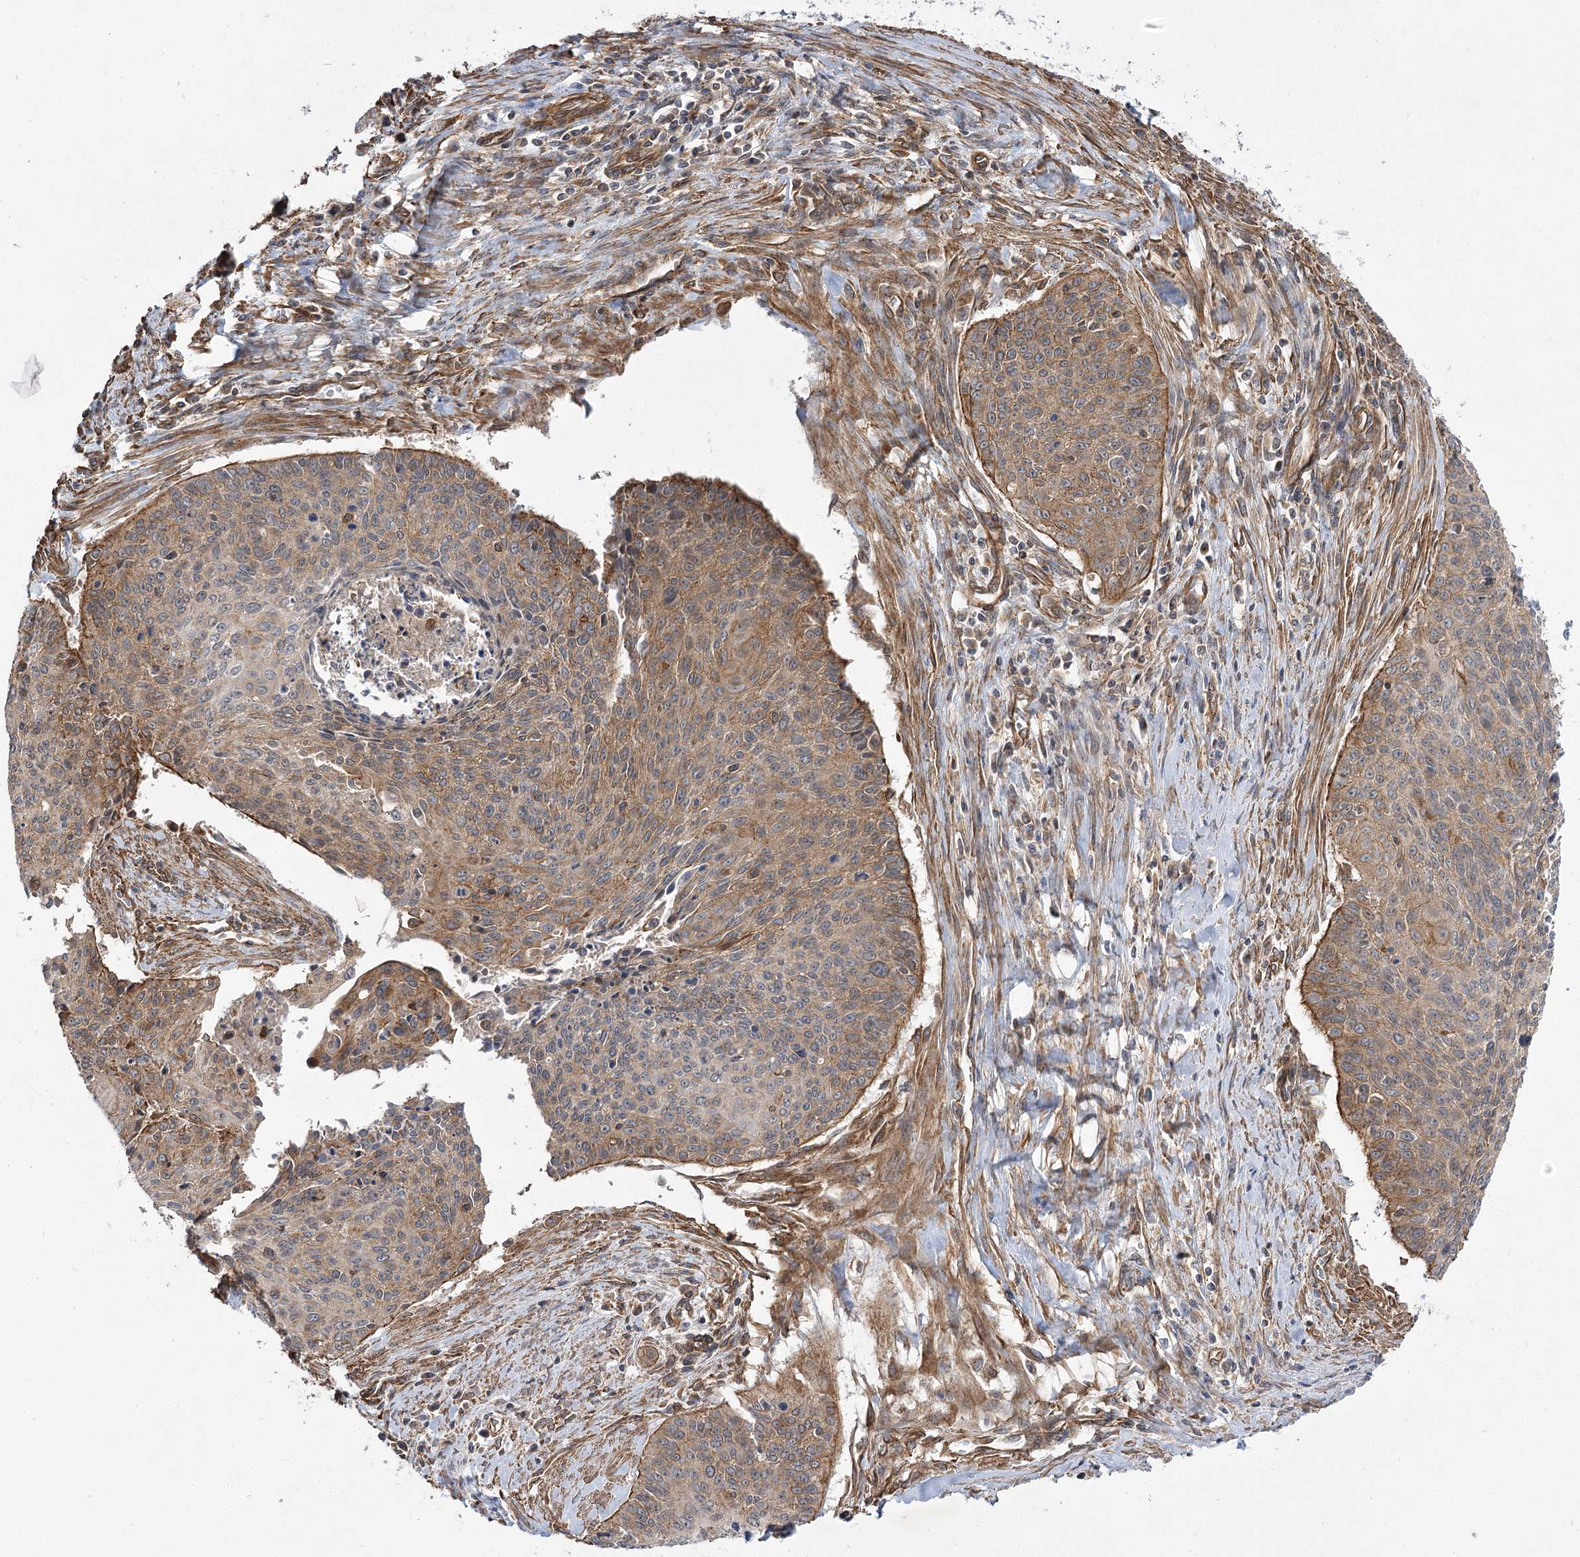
{"staining": {"intensity": "weak", "quantity": ">75%", "location": "cytoplasmic/membranous"}, "tissue": "cervical cancer", "cell_type": "Tumor cells", "image_type": "cancer", "snomed": [{"axis": "morphology", "description": "Squamous cell carcinoma, NOS"}, {"axis": "topography", "description": "Cervix"}], "caption": "Squamous cell carcinoma (cervical) was stained to show a protein in brown. There is low levels of weak cytoplasmic/membranous positivity in about >75% of tumor cells.", "gene": "SH3BP5L", "patient": {"sex": "female", "age": 55}}